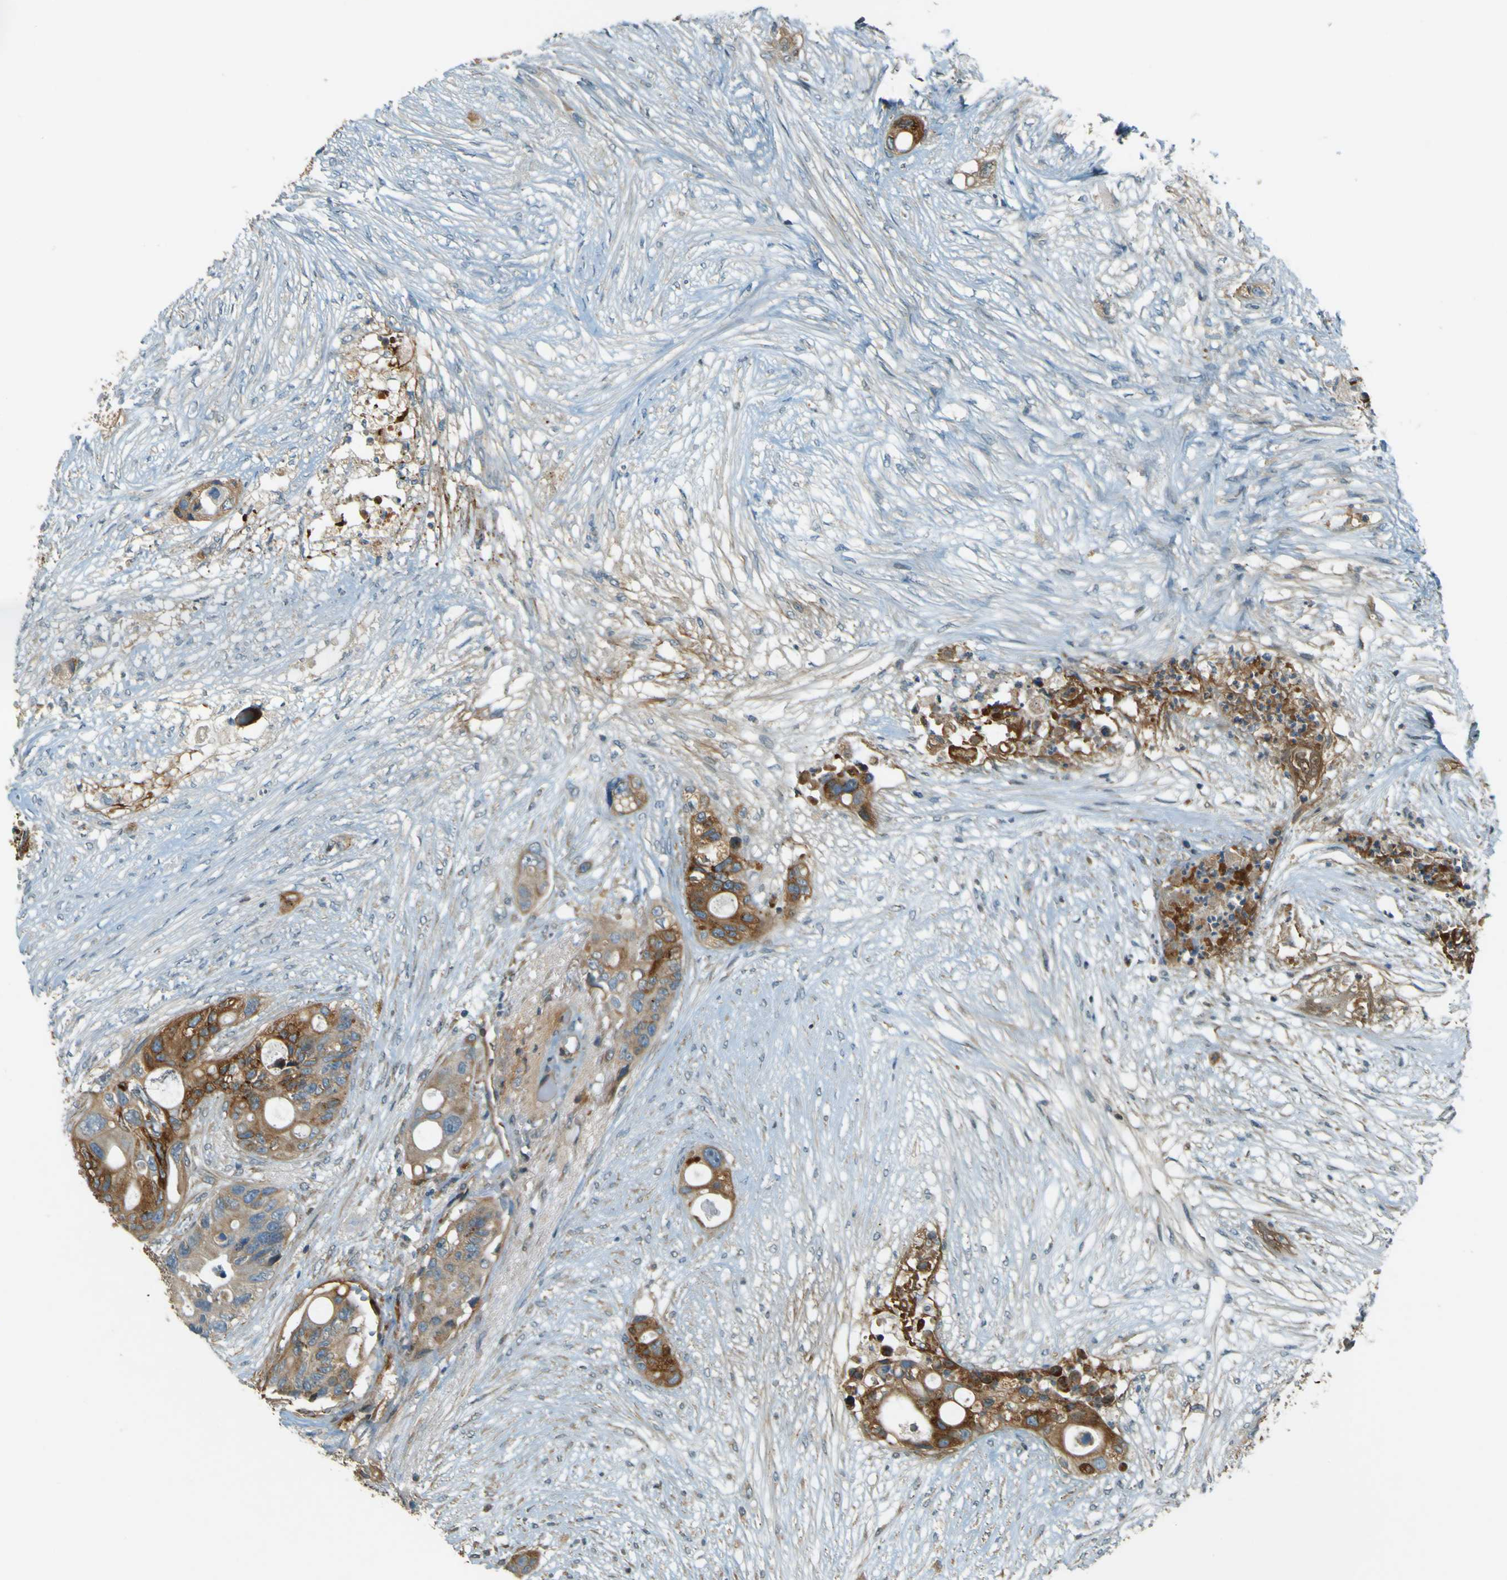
{"staining": {"intensity": "strong", "quantity": "25%-75%", "location": "cytoplasmic/membranous"}, "tissue": "colorectal cancer", "cell_type": "Tumor cells", "image_type": "cancer", "snomed": [{"axis": "morphology", "description": "Adenocarcinoma, NOS"}, {"axis": "topography", "description": "Colon"}], "caption": "High-magnification brightfield microscopy of adenocarcinoma (colorectal) stained with DAB (brown) and counterstained with hematoxylin (blue). tumor cells exhibit strong cytoplasmic/membranous positivity is present in approximately25%-75% of cells. Nuclei are stained in blue.", "gene": "LPCAT1", "patient": {"sex": "female", "age": 57}}